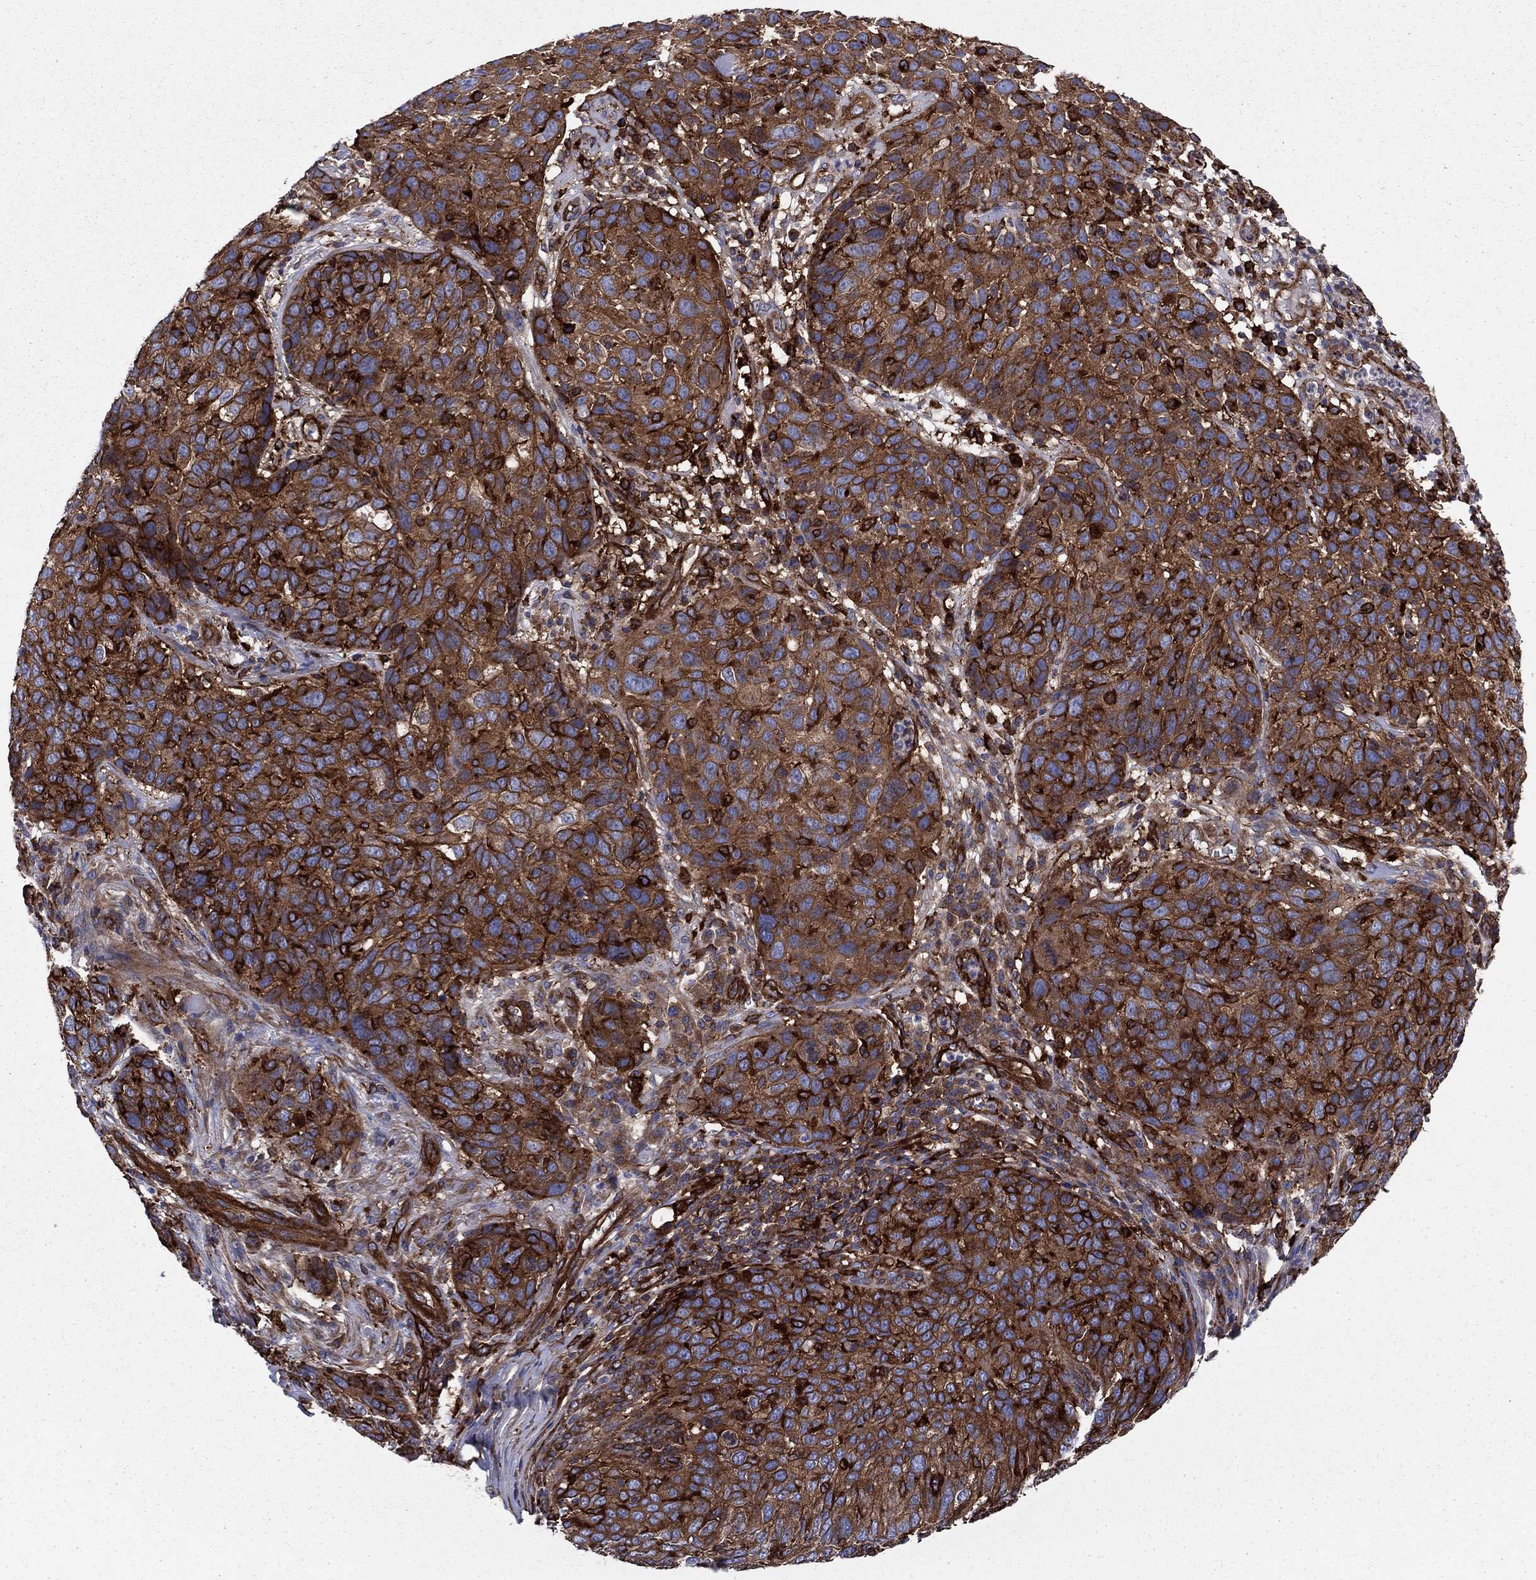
{"staining": {"intensity": "strong", "quantity": ">75%", "location": "cytoplasmic/membranous"}, "tissue": "skin cancer", "cell_type": "Tumor cells", "image_type": "cancer", "snomed": [{"axis": "morphology", "description": "Squamous cell carcinoma, NOS"}, {"axis": "topography", "description": "Skin"}], "caption": "About >75% of tumor cells in human skin cancer (squamous cell carcinoma) show strong cytoplasmic/membranous protein expression as visualized by brown immunohistochemical staining.", "gene": "EHBP1L1", "patient": {"sex": "male", "age": 92}}